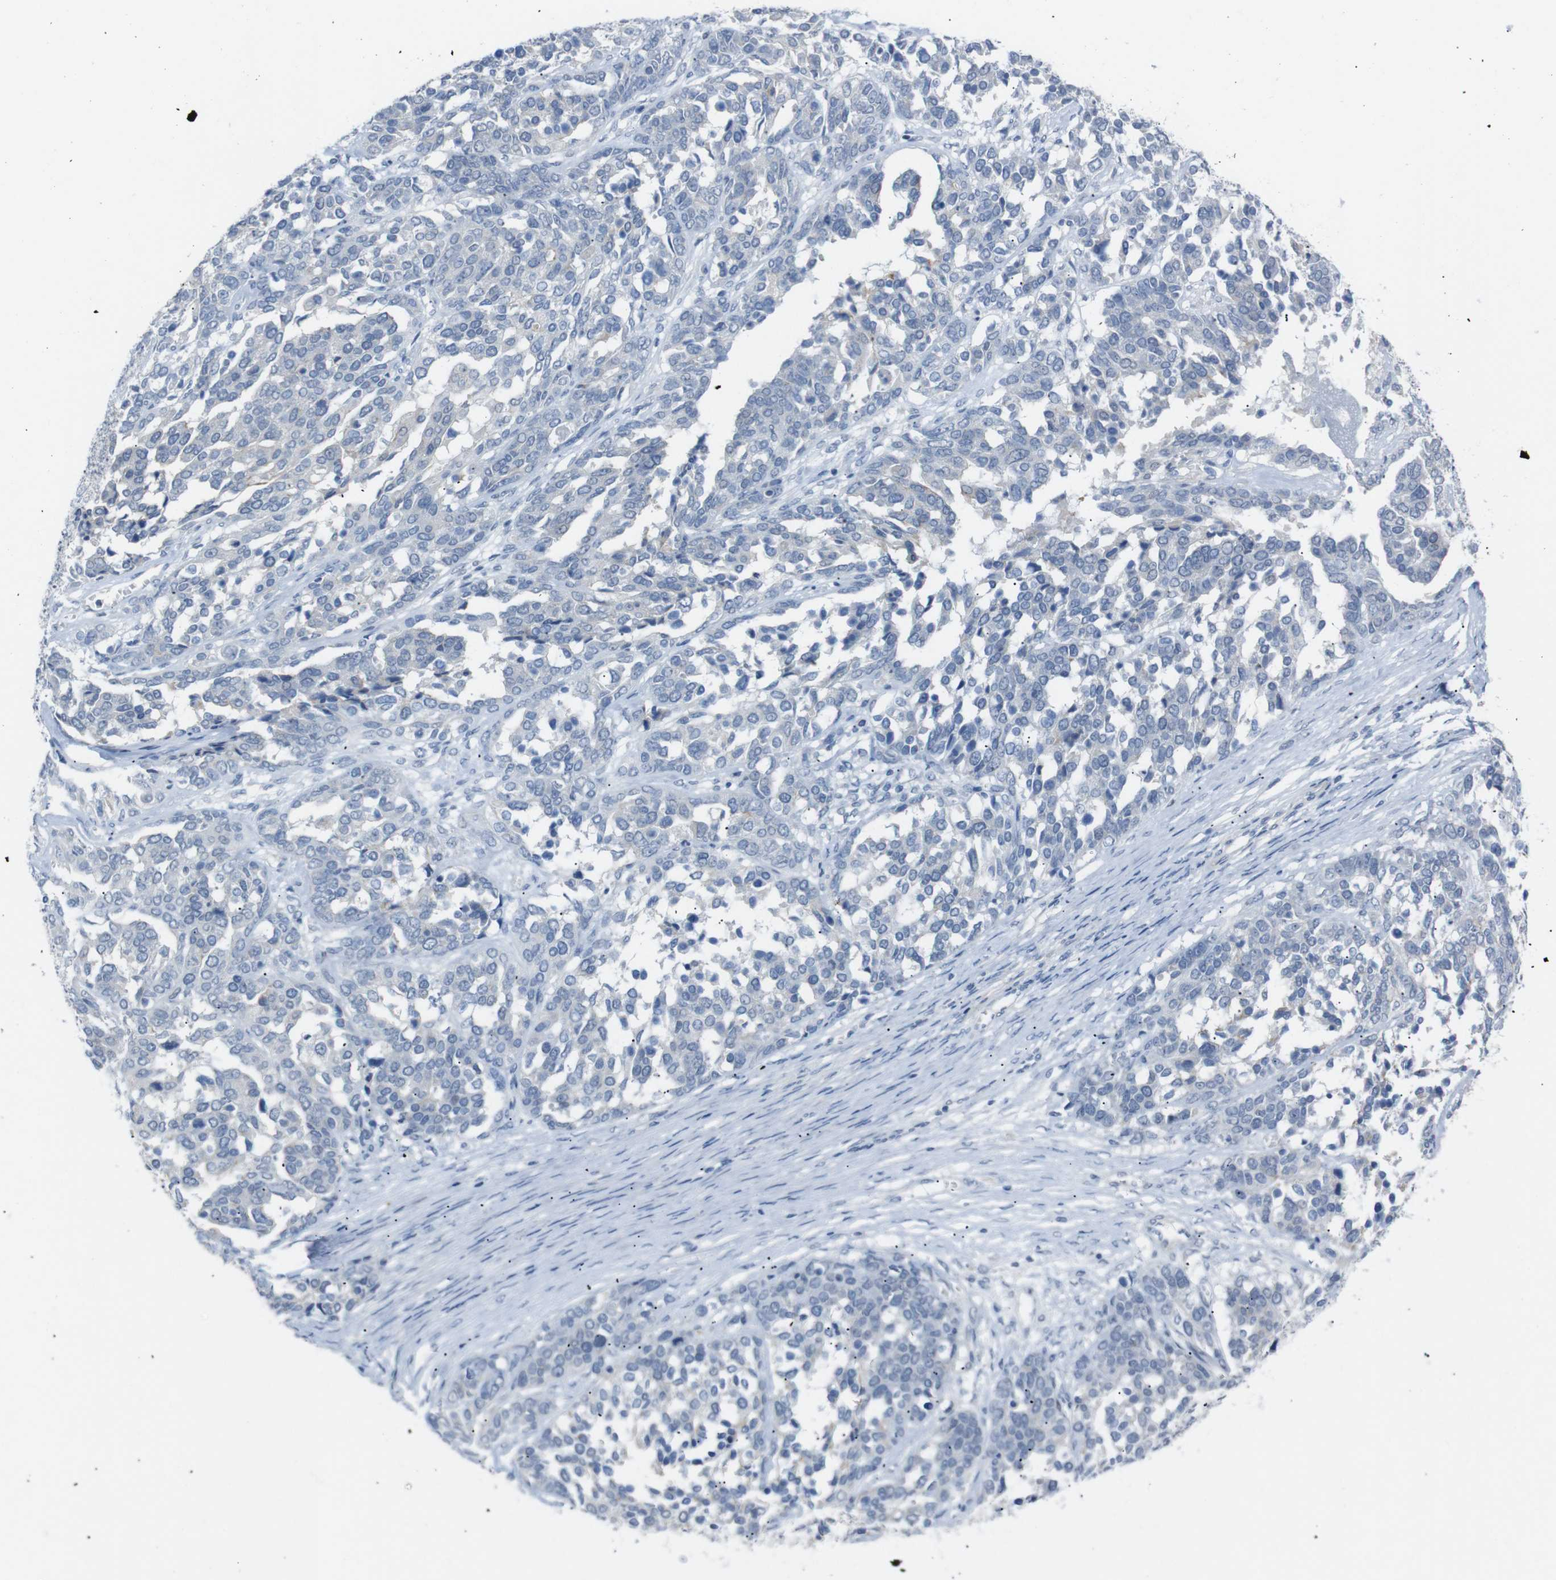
{"staining": {"intensity": "negative", "quantity": "none", "location": "none"}, "tissue": "ovarian cancer", "cell_type": "Tumor cells", "image_type": "cancer", "snomed": [{"axis": "morphology", "description": "Cystadenocarcinoma, serous, NOS"}, {"axis": "topography", "description": "Ovary"}], "caption": "This histopathology image is of ovarian cancer stained with immunohistochemistry to label a protein in brown with the nuclei are counter-stained blue. There is no expression in tumor cells.", "gene": "CHRM5", "patient": {"sex": "female", "age": 44}}